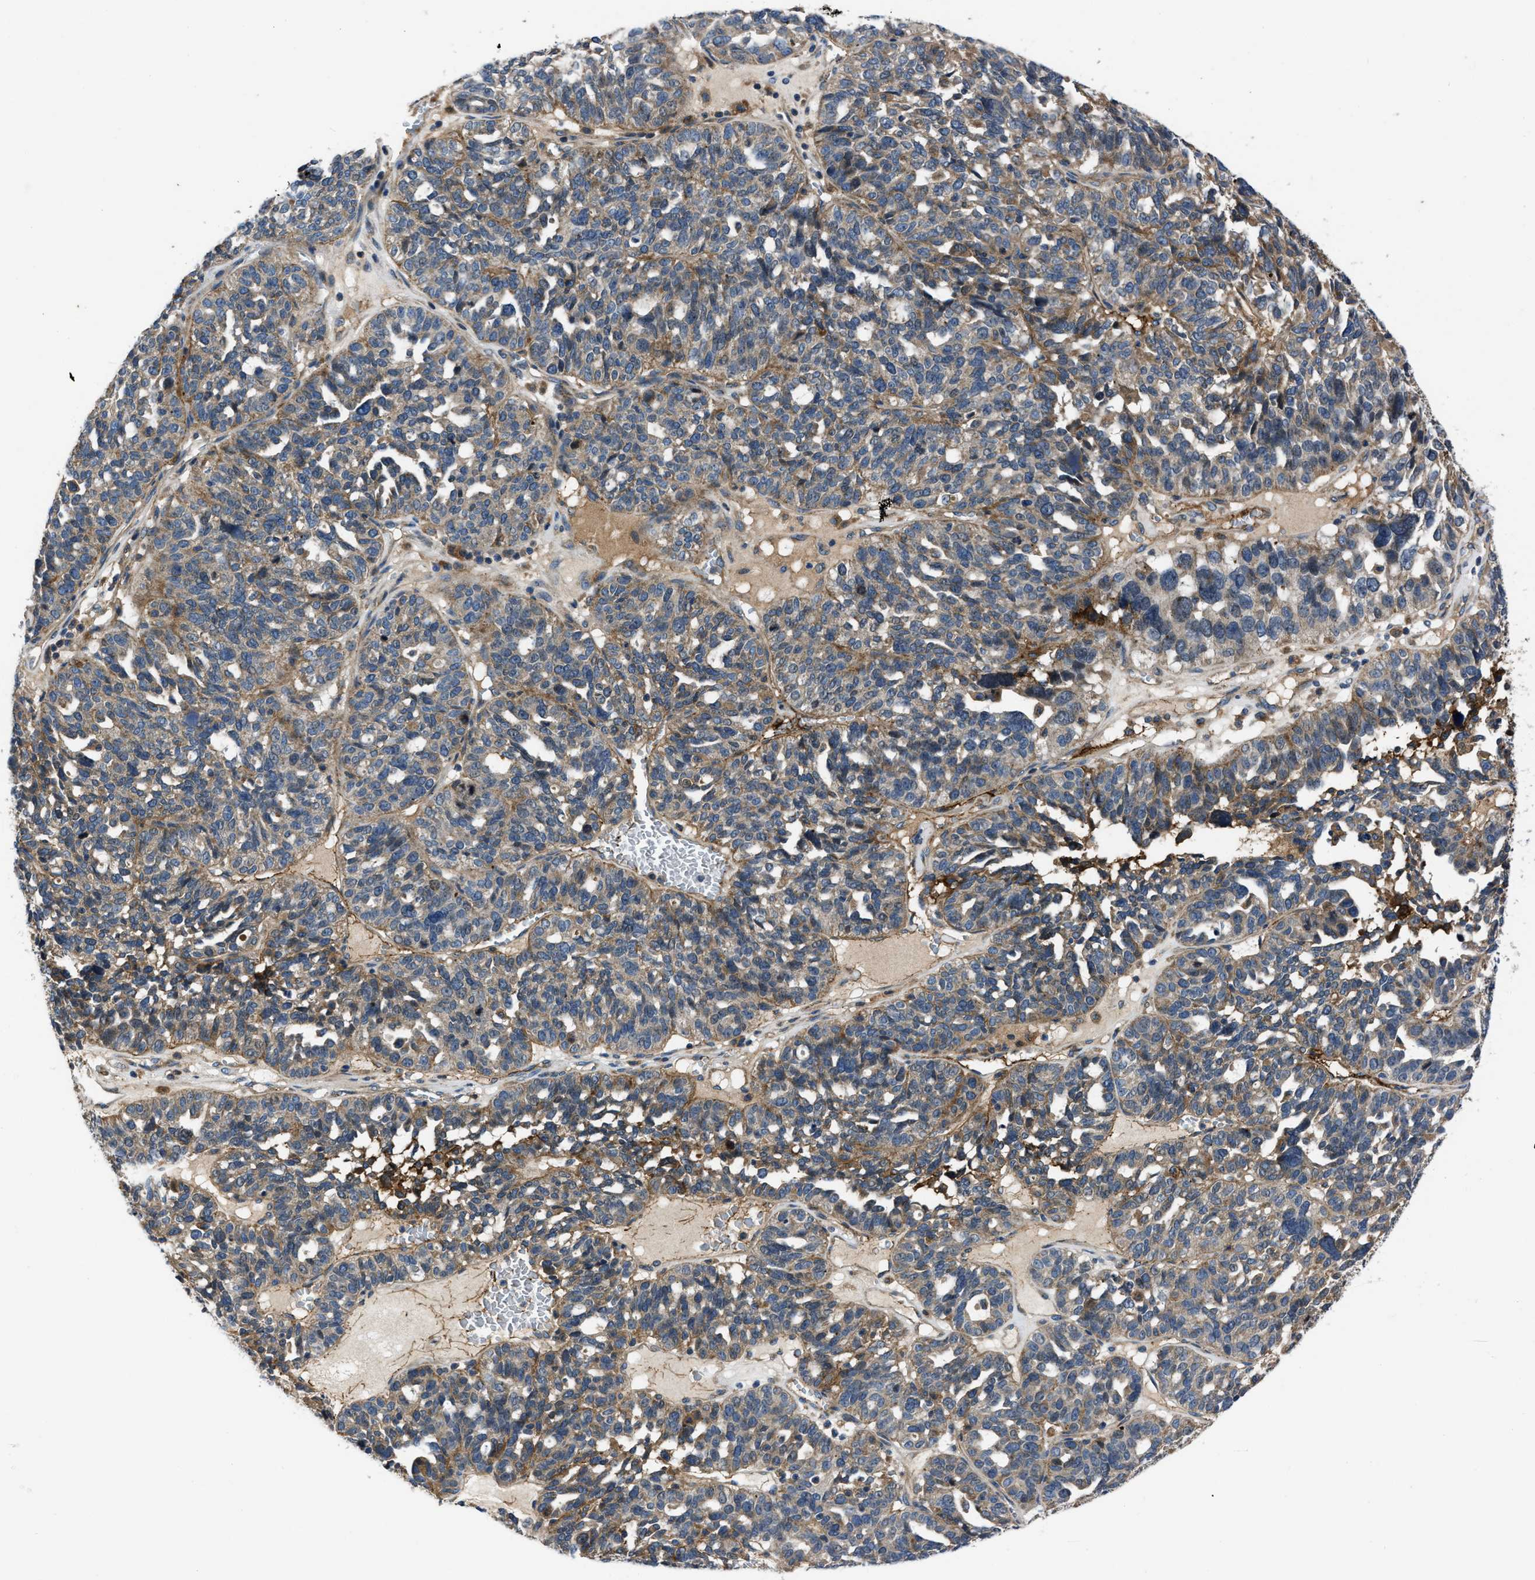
{"staining": {"intensity": "weak", "quantity": ">75%", "location": "cytoplasmic/membranous"}, "tissue": "ovarian cancer", "cell_type": "Tumor cells", "image_type": "cancer", "snomed": [{"axis": "morphology", "description": "Cystadenocarcinoma, serous, NOS"}, {"axis": "topography", "description": "Ovary"}], "caption": "Weak cytoplasmic/membranous protein positivity is present in about >75% of tumor cells in ovarian cancer (serous cystadenocarcinoma). (Brightfield microscopy of DAB IHC at high magnification).", "gene": "ERC1", "patient": {"sex": "female", "age": 59}}